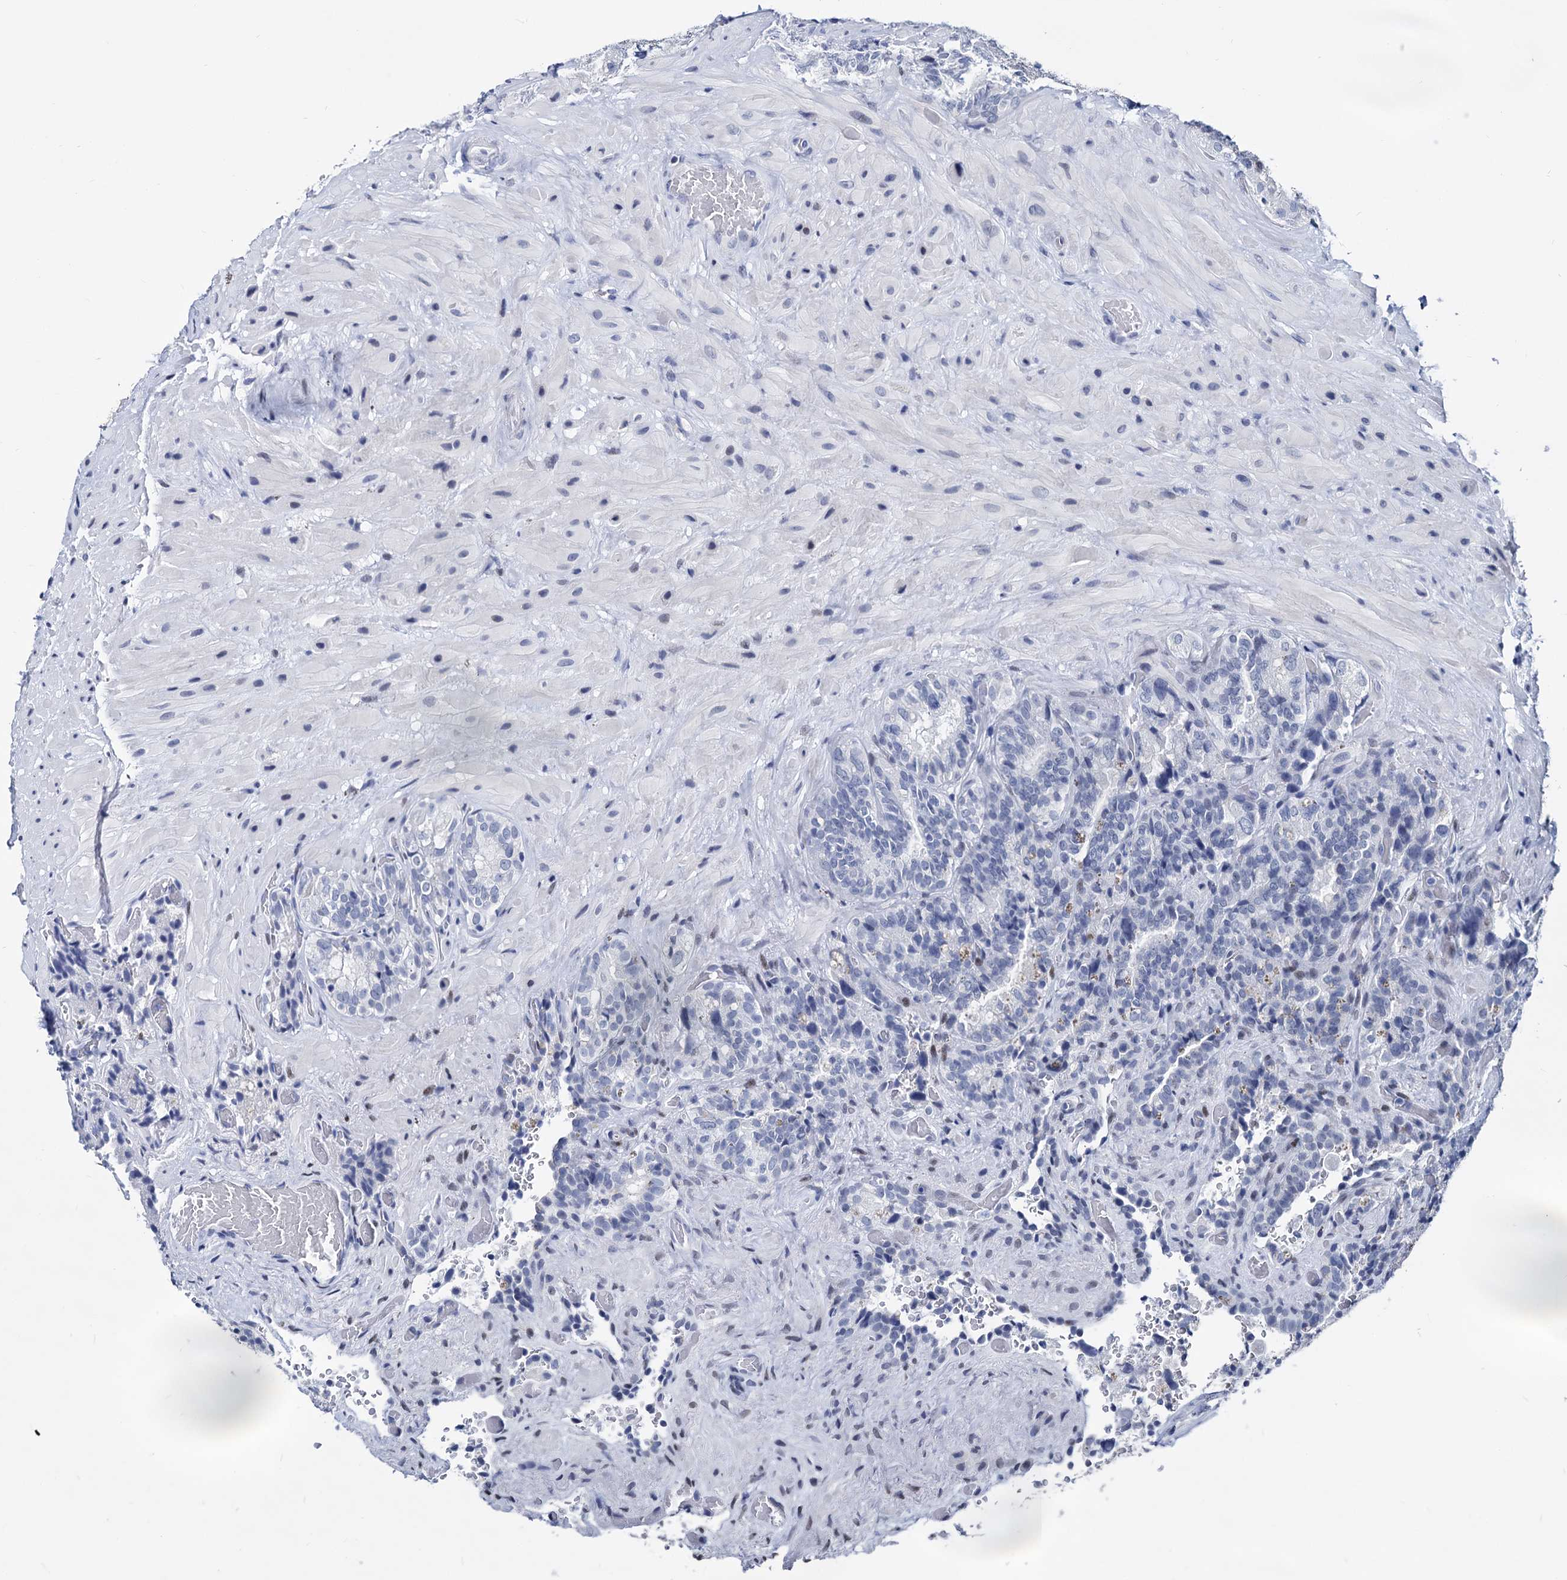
{"staining": {"intensity": "negative", "quantity": "none", "location": "none"}, "tissue": "seminal vesicle", "cell_type": "Glandular cells", "image_type": "normal", "snomed": [{"axis": "morphology", "description": "Normal tissue, NOS"}, {"axis": "topography", "description": "Prostate and seminal vesicle, NOS"}, {"axis": "topography", "description": "Prostate"}, {"axis": "topography", "description": "Seminal veicle"}], "caption": "DAB (3,3'-diaminobenzidine) immunohistochemical staining of normal seminal vesicle demonstrates no significant positivity in glandular cells. (Stains: DAB immunohistochemistry (IHC) with hematoxylin counter stain, Microscopy: brightfield microscopy at high magnification).", "gene": "MAGEA4", "patient": {"sex": "male", "age": 67}}